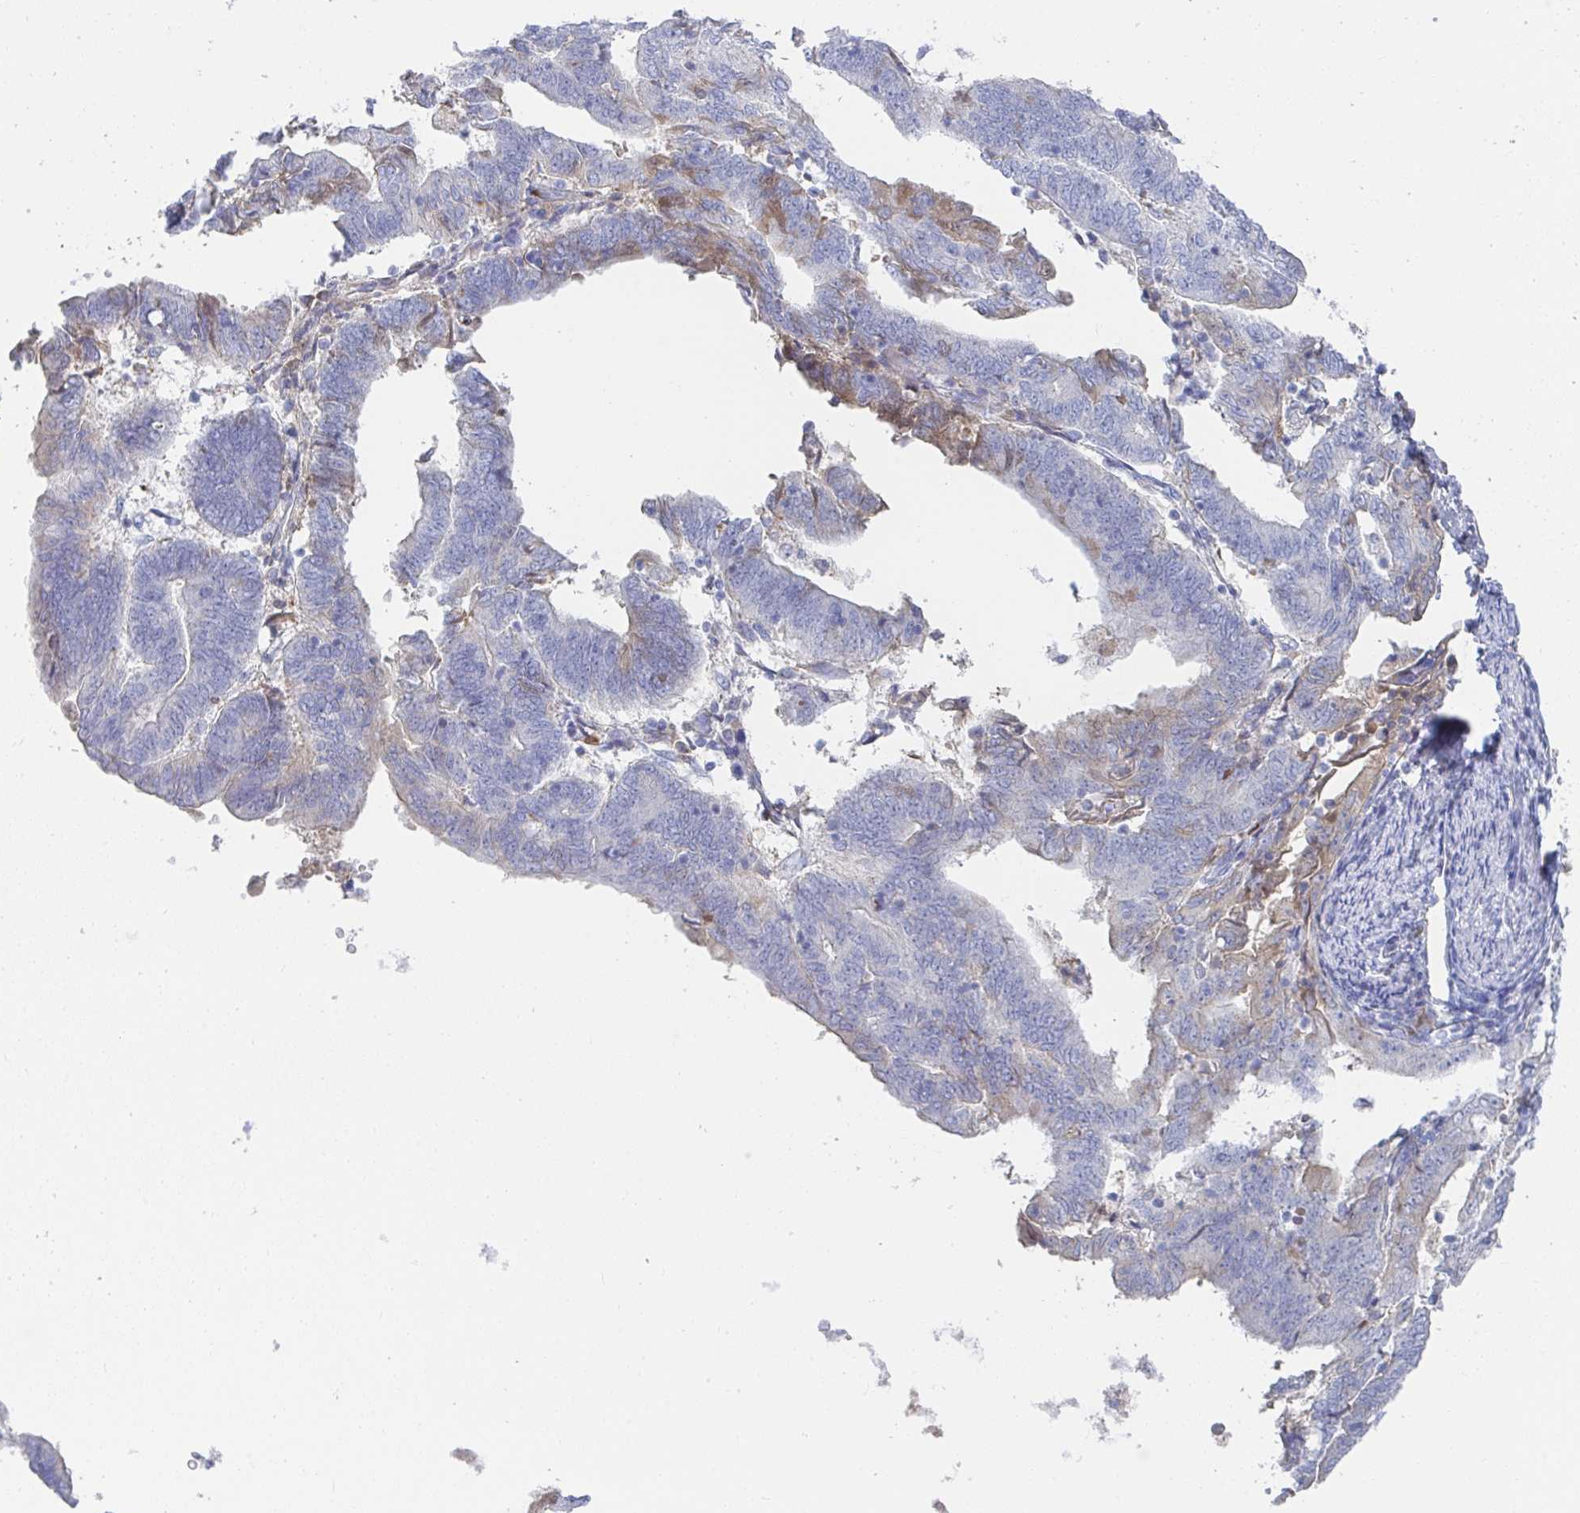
{"staining": {"intensity": "weak", "quantity": "<25%", "location": "cytoplasmic/membranous"}, "tissue": "endometrial cancer", "cell_type": "Tumor cells", "image_type": "cancer", "snomed": [{"axis": "morphology", "description": "Adenocarcinoma, NOS"}, {"axis": "topography", "description": "Endometrium"}], "caption": "DAB immunohistochemical staining of human endometrial adenocarcinoma reveals no significant expression in tumor cells.", "gene": "TNFAIP6", "patient": {"sex": "female", "age": 70}}